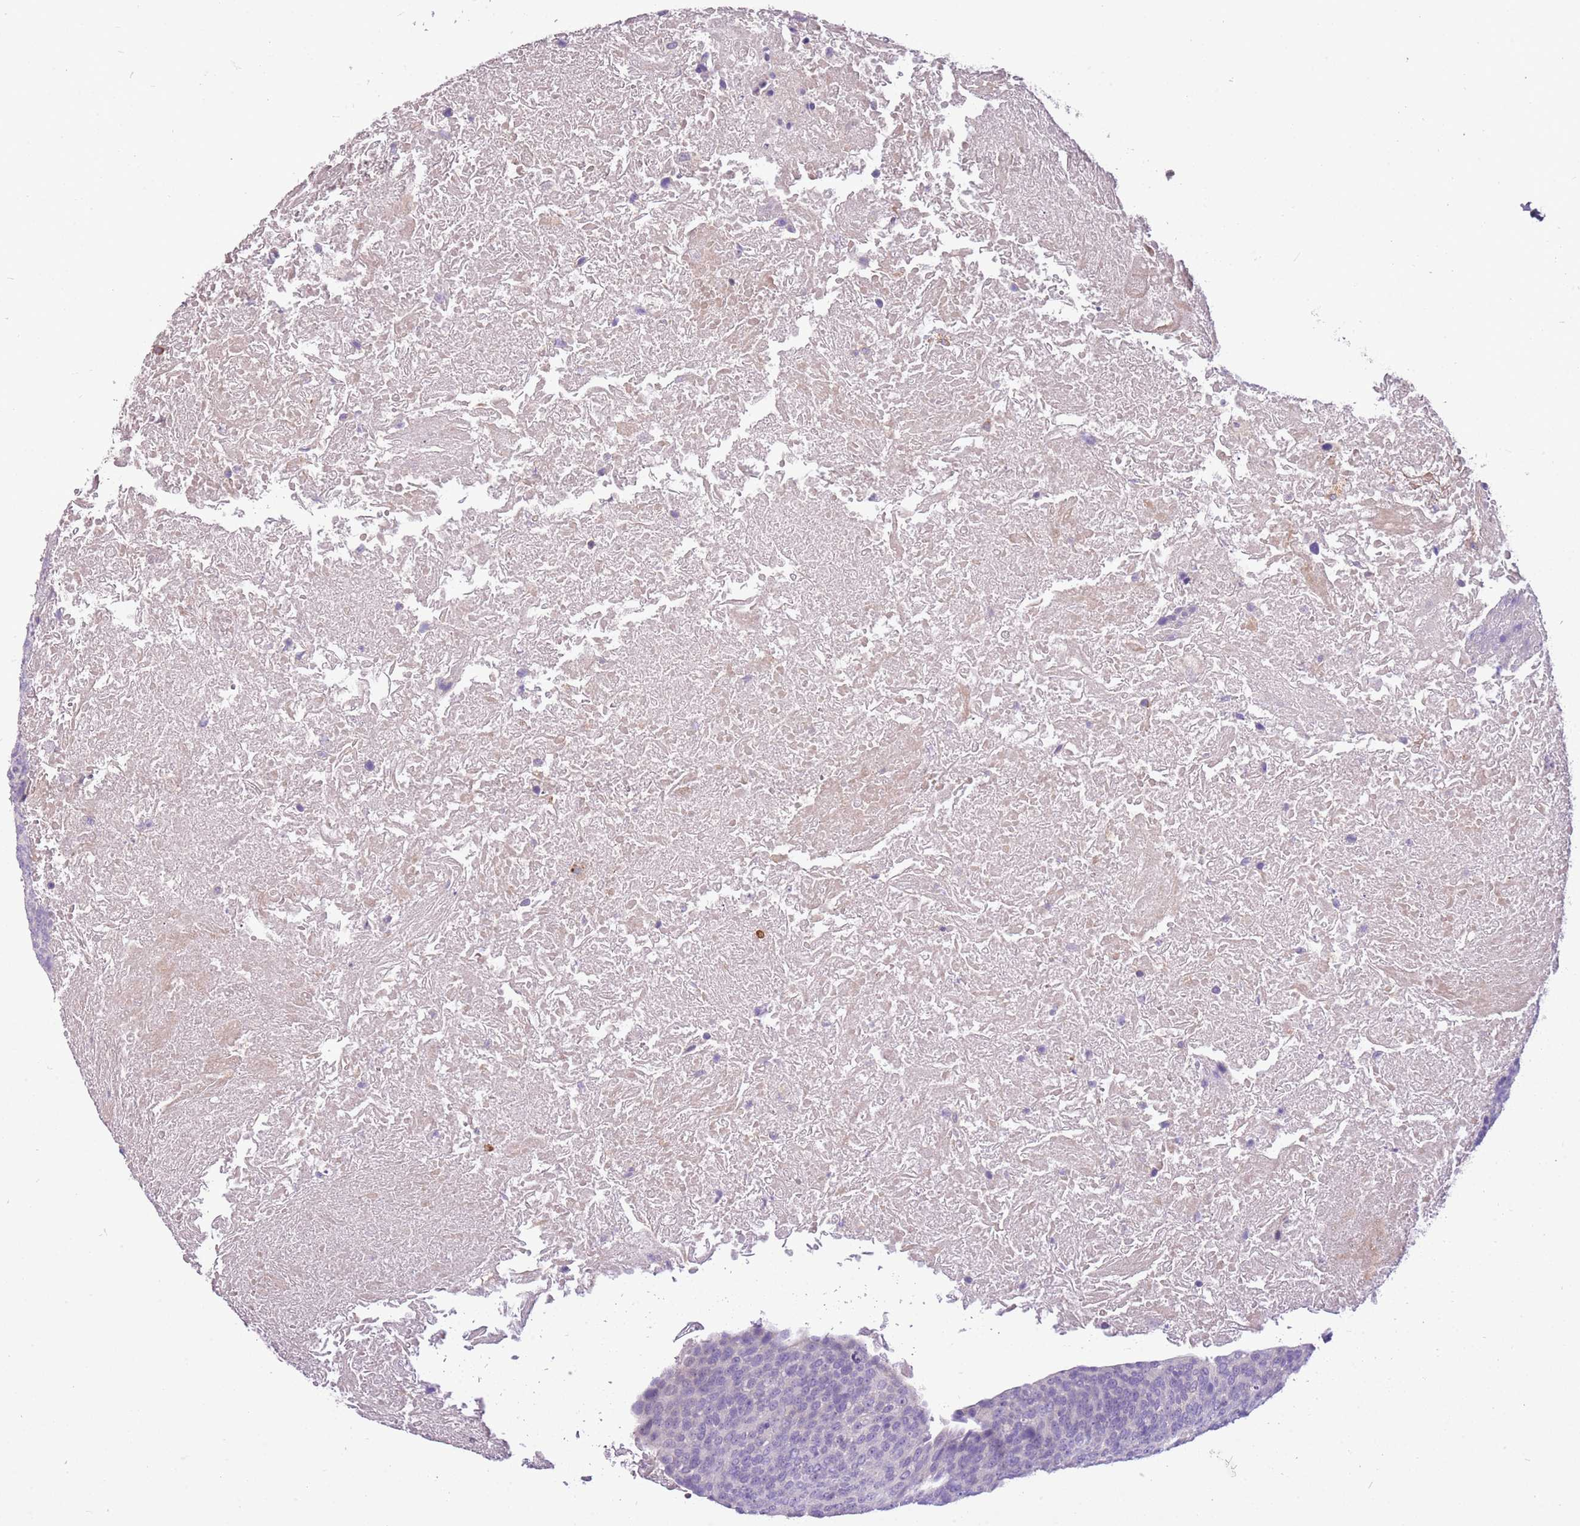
{"staining": {"intensity": "negative", "quantity": "none", "location": "none"}, "tissue": "head and neck cancer", "cell_type": "Tumor cells", "image_type": "cancer", "snomed": [{"axis": "morphology", "description": "Squamous cell carcinoma, NOS"}, {"axis": "morphology", "description": "Squamous cell carcinoma, metastatic, NOS"}, {"axis": "topography", "description": "Lymph node"}, {"axis": "topography", "description": "Head-Neck"}], "caption": "IHC micrograph of neoplastic tissue: human head and neck metastatic squamous cell carcinoma stained with DAB shows no significant protein expression in tumor cells.", "gene": "SCAMP5", "patient": {"sex": "male", "age": 62}}